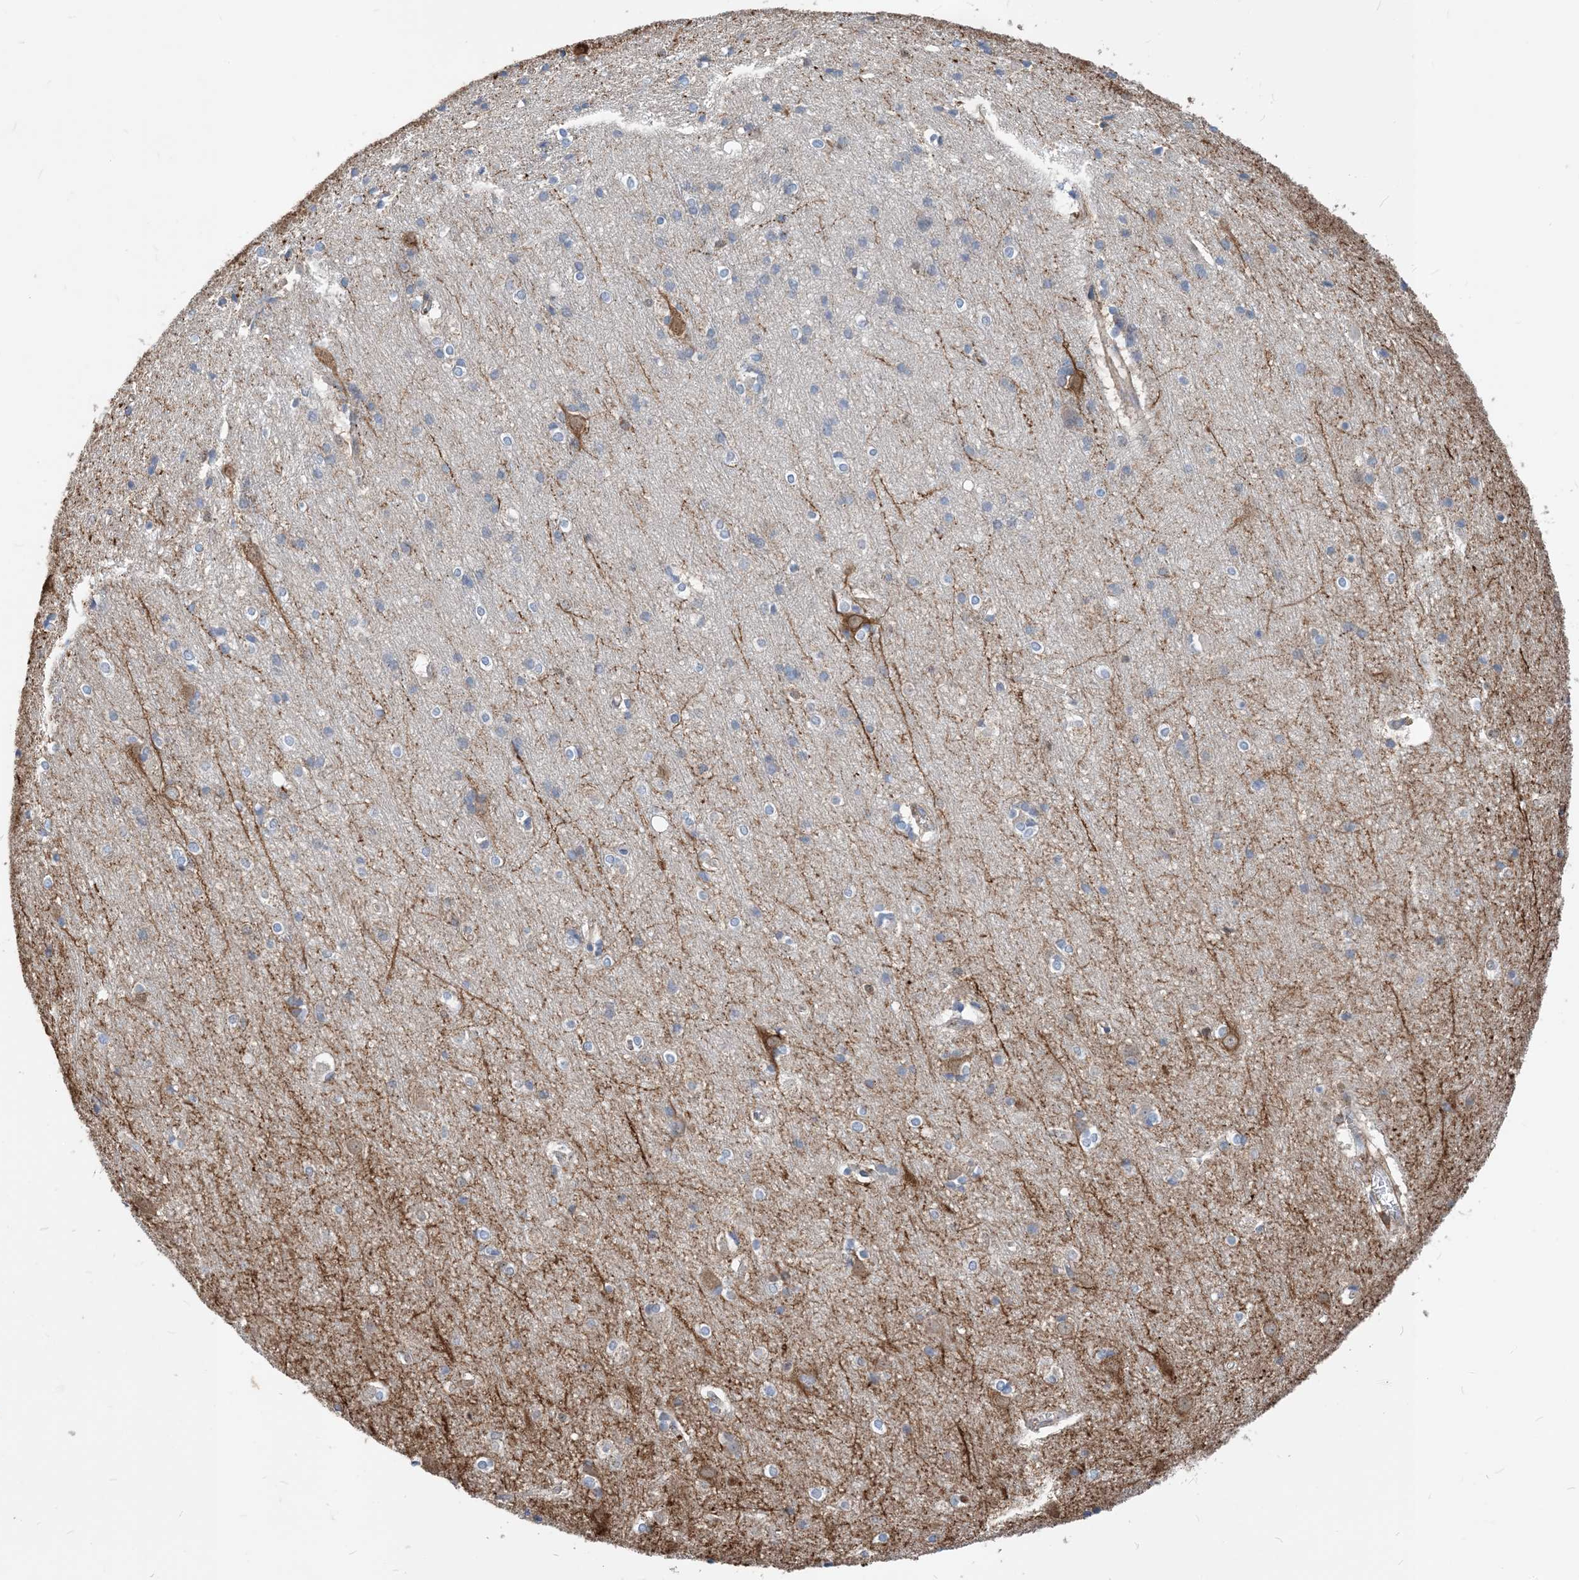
{"staining": {"intensity": "negative", "quantity": "none", "location": "none"}, "tissue": "cerebral cortex", "cell_type": "Endothelial cells", "image_type": "normal", "snomed": [{"axis": "morphology", "description": "Normal tissue, NOS"}, {"axis": "topography", "description": "Cerebral cortex"}], "caption": "High power microscopy micrograph of an immunohistochemistry histopathology image of unremarkable cerebral cortex, revealing no significant expression in endothelial cells. The staining is performed using DAB brown chromogen with nuclei counter-stained in using hematoxylin.", "gene": "PARVG", "patient": {"sex": "male", "age": 54}}